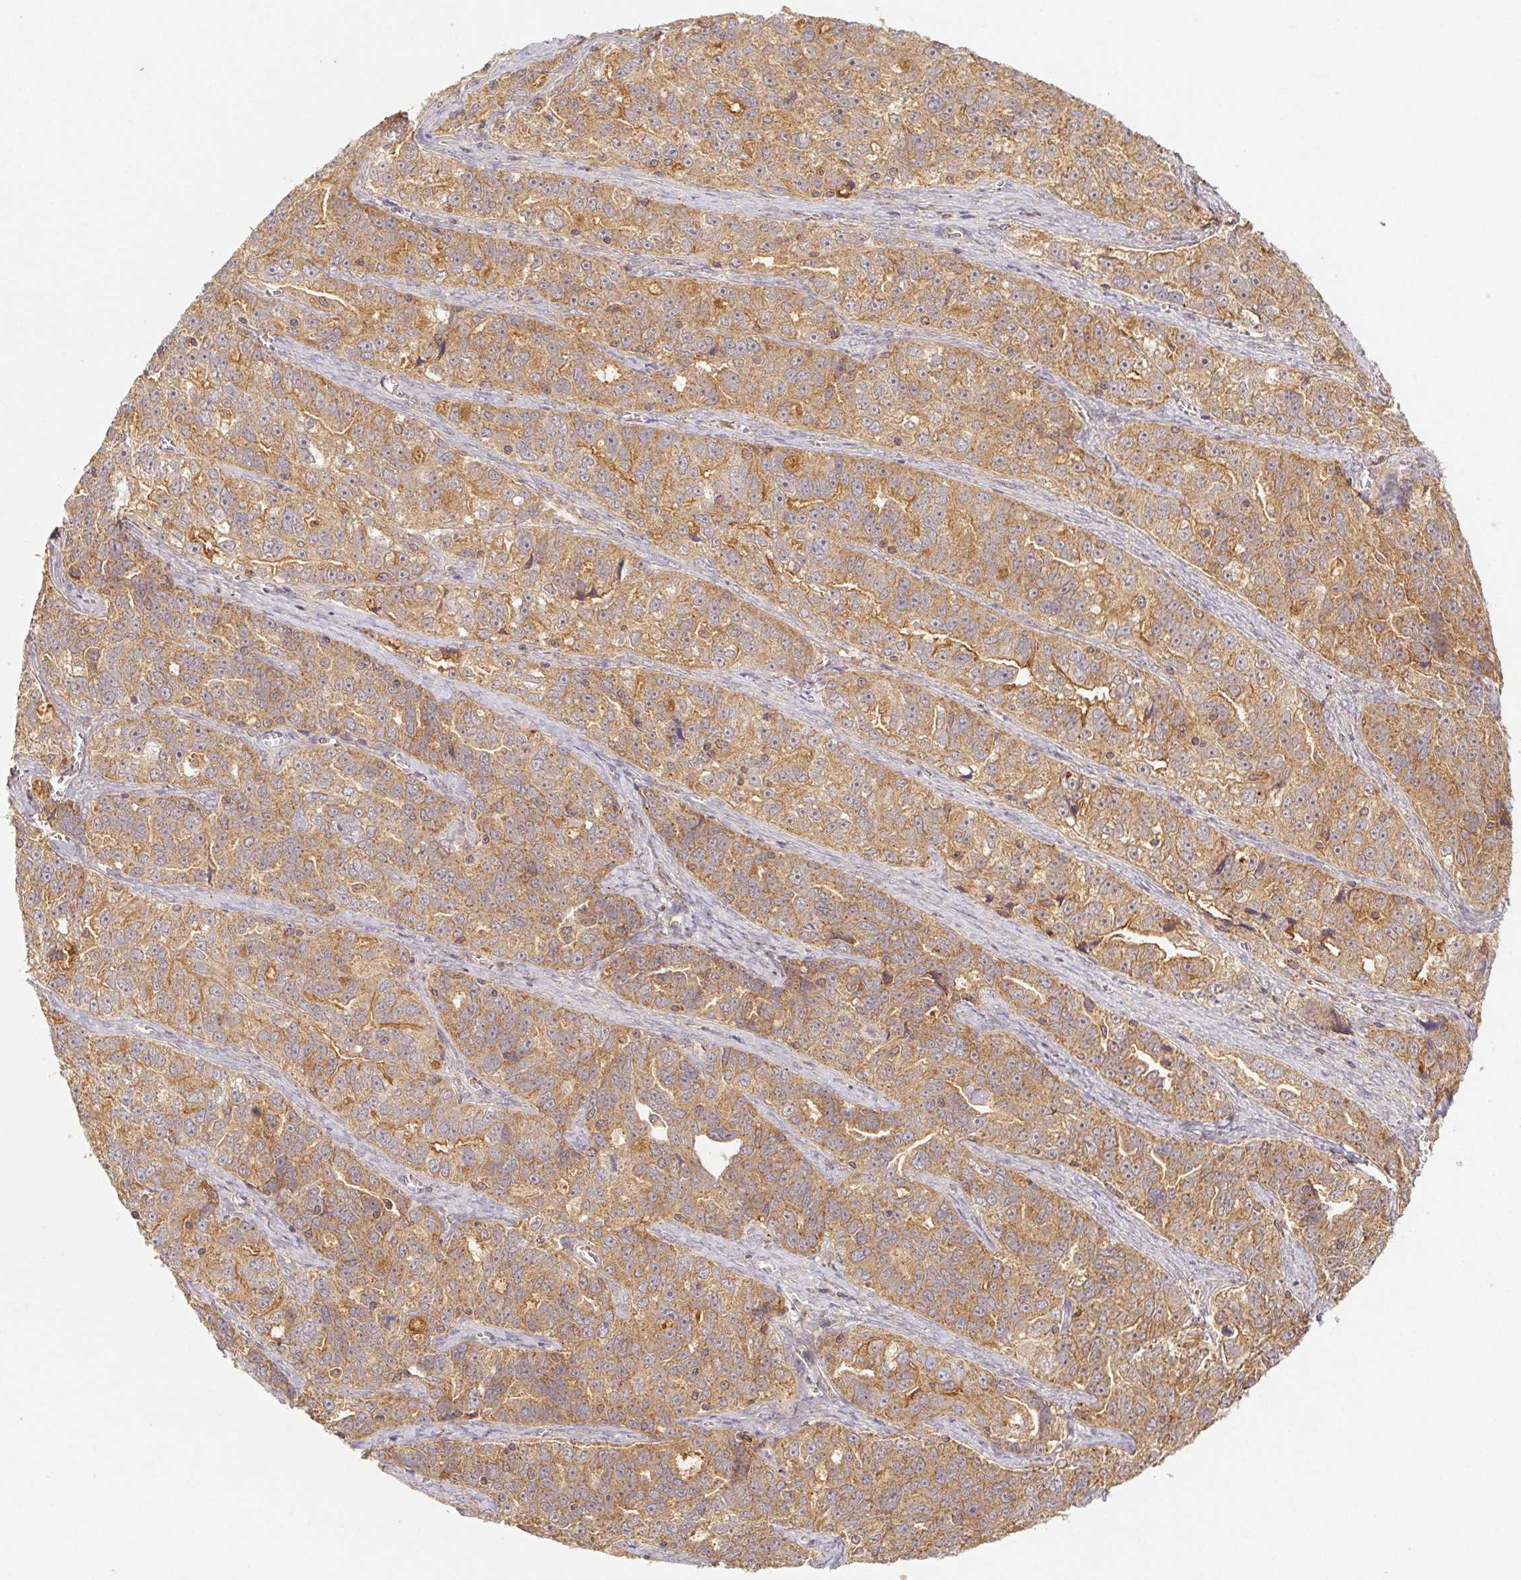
{"staining": {"intensity": "moderate", "quantity": ">75%", "location": "cytoplasmic/membranous"}, "tissue": "ovarian cancer", "cell_type": "Tumor cells", "image_type": "cancer", "snomed": [{"axis": "morphology", "description": "Cystadenocarcinoma, serous, NOS"}, {"axis": "topography", "description": "Ovary"}], "caption": "Human ovarian serous cystadenocarcinoma stained with a brown dye displays moderate cytoplasmic/membranous positive positivity in about >75% of tumor cells.", "gene": "MTHFD1", "patient": {"sex": "female", "age": 51}}